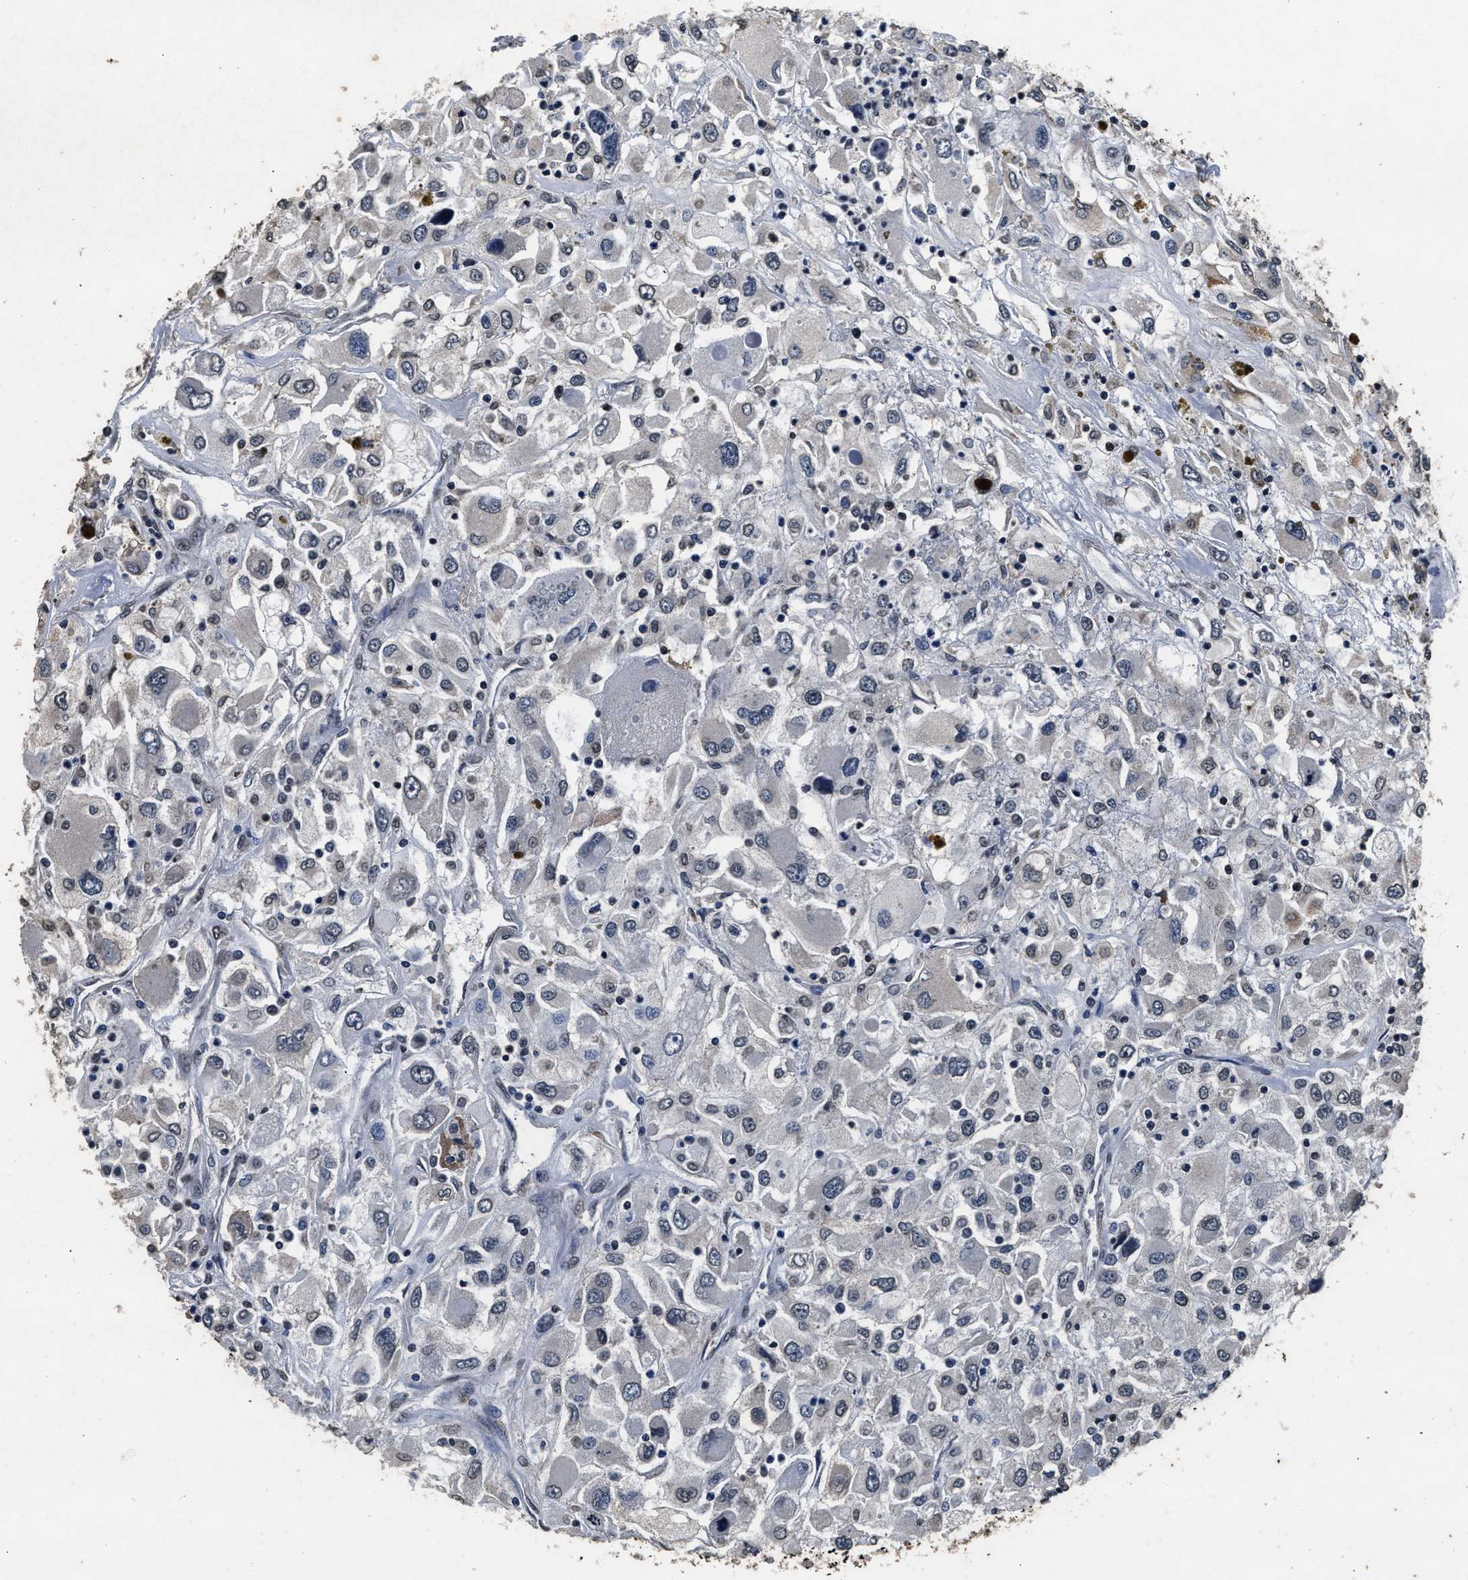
{"staining": {"intensity": "negative", "quantity": "none", "location": "none"}, "tissue": "renal cancer", "cell_type": "Tumor cells", "image_type": "cancer", "snomed": [{"axis": "morphology", "description": "Adenocarcinoma, NOS"}, {"axis": "topography", "description": "Kidney"}], "caption": "This is an IHC micrograph of human renal cancer (adenocarcinoma). There is no expression in tumor cells.", "gene": "CSTF1", "patient": {"sex": "female", "age": 52}}